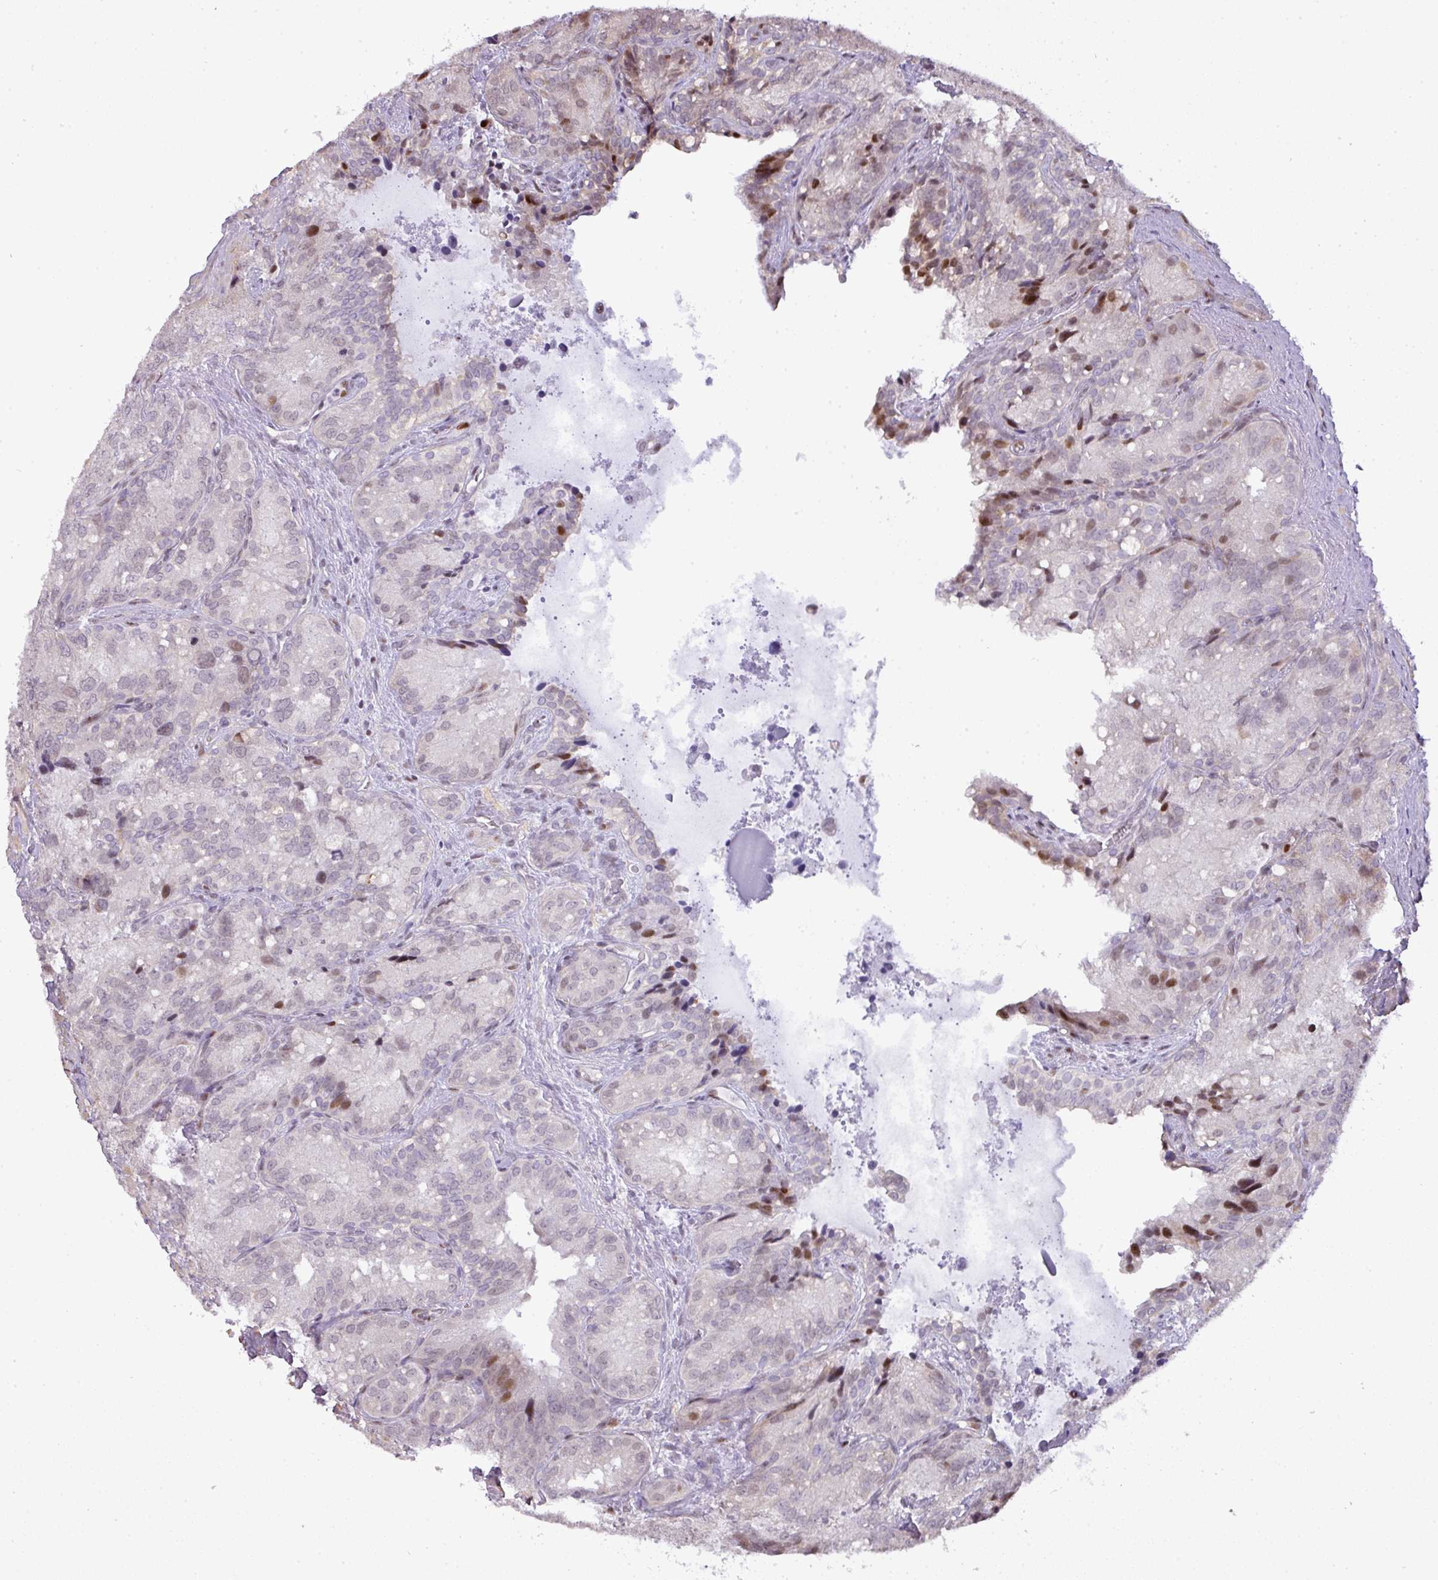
{"staining": {"intensity": "moderate", "quantity": "25%-75%", "location": "nuclear"}, "tissue": "seminal vesicle", "cell_type": "Glandular cells", "image_type": "normal", "snomed": [{"axis": "morphology", "description": "Normal tissue, NOS"}, {"axis": "topography", "description": "Seminal veicle"}], "caption": "DAB (3,3'-diaminobenzidine) immunohistochemical staining of benign human seminal vesicle shows moderate nuclear protein expression in approximately 25%-75% of glandular cells. Using DAB (3,3'-diaminobenzidine) (brown) and hematoxylin (blue) stains, captured at high magnification using brightfield microscopy.", "gene": "MYSM1", "patient": {"sex": "male", "age": 69}}